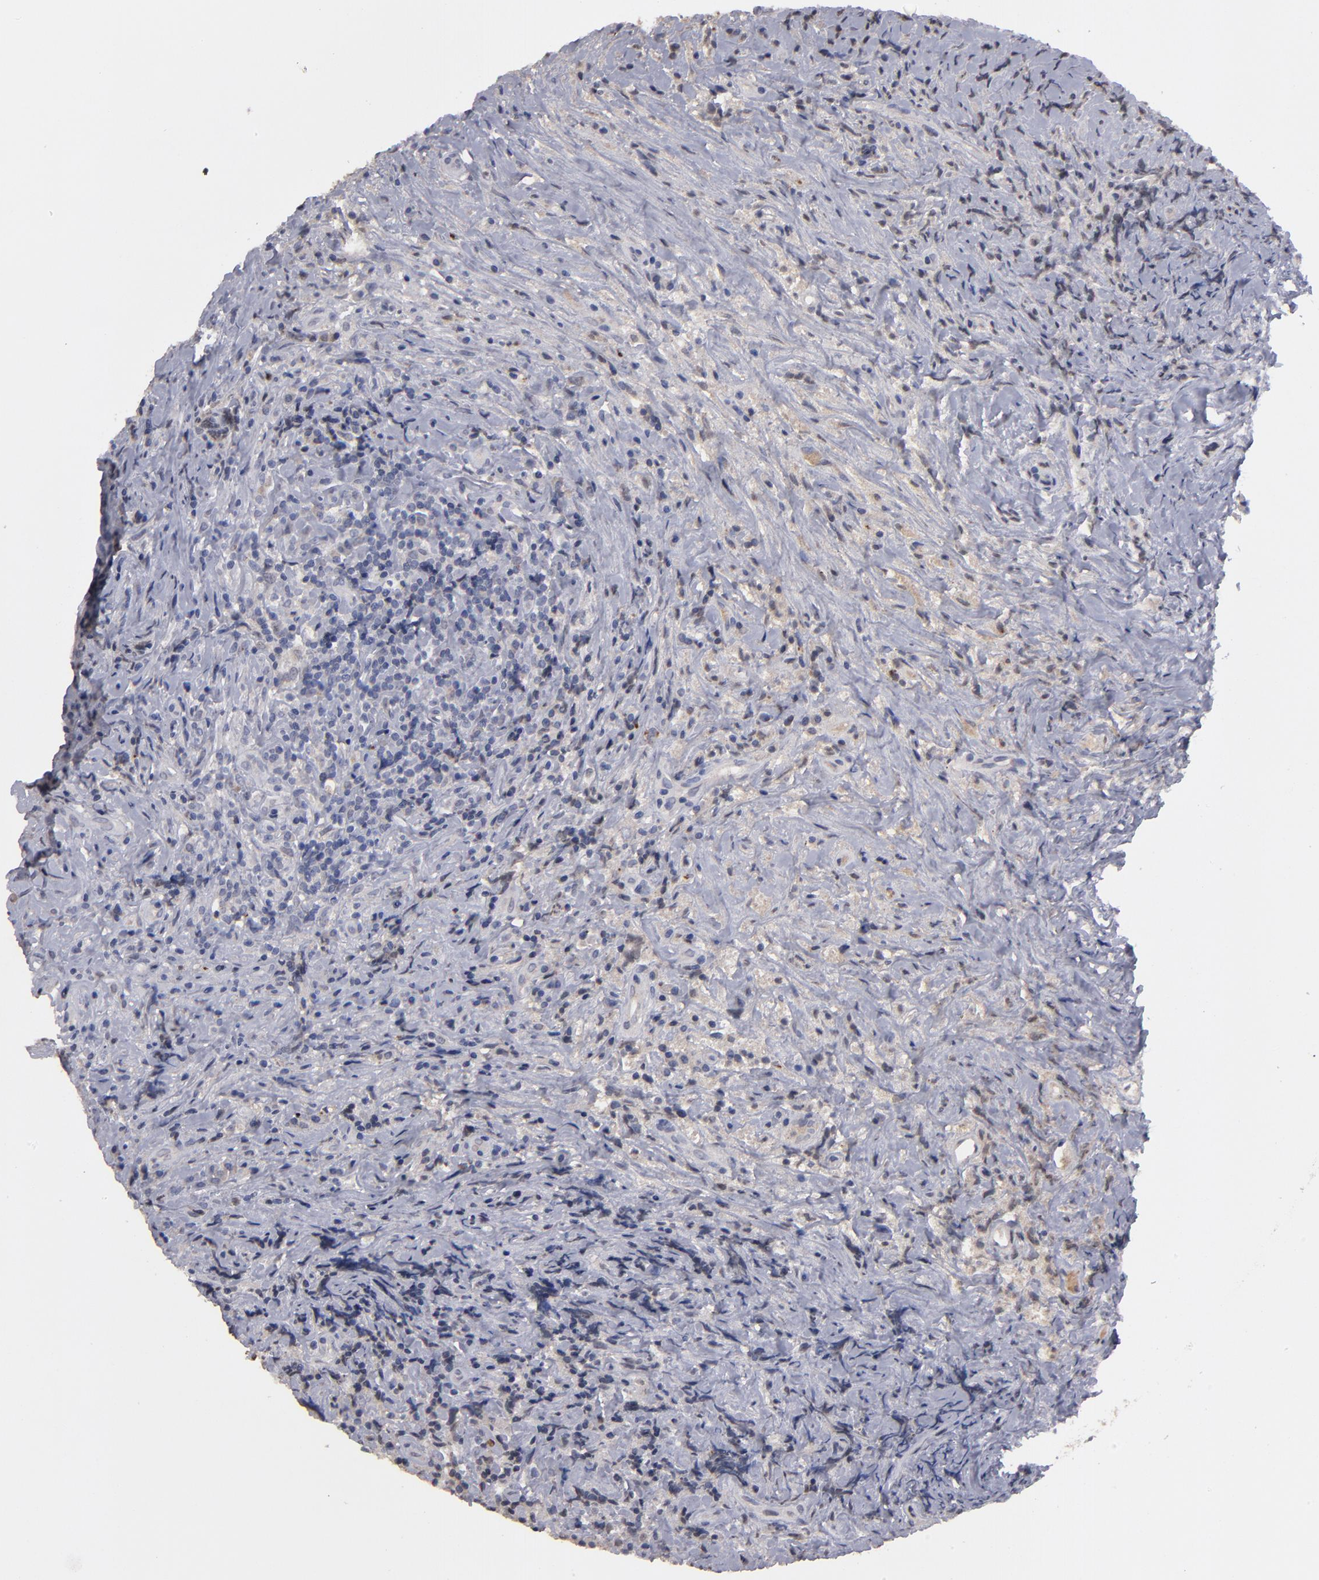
{"staining": {"intensity": "negative", "quantity": "none", "location": "none"}, "tissue": "lymphoma", "cell_type": "Tumor cells", "image_type": "cancer", "snomed": [{"axis": "morphology", "description": "Hodgkin's disease, NOS"}, {"axis": "topography", "description": "Lymph node"}], "caption": "The photomicrograph displays no significant staining in tumor cells of lymphoma. (Immunohistochemistry (ihc), brightfield microscopy, high magnification).", "gene": "GPM6B", "patient": {"sex": "female", "age": 25}}